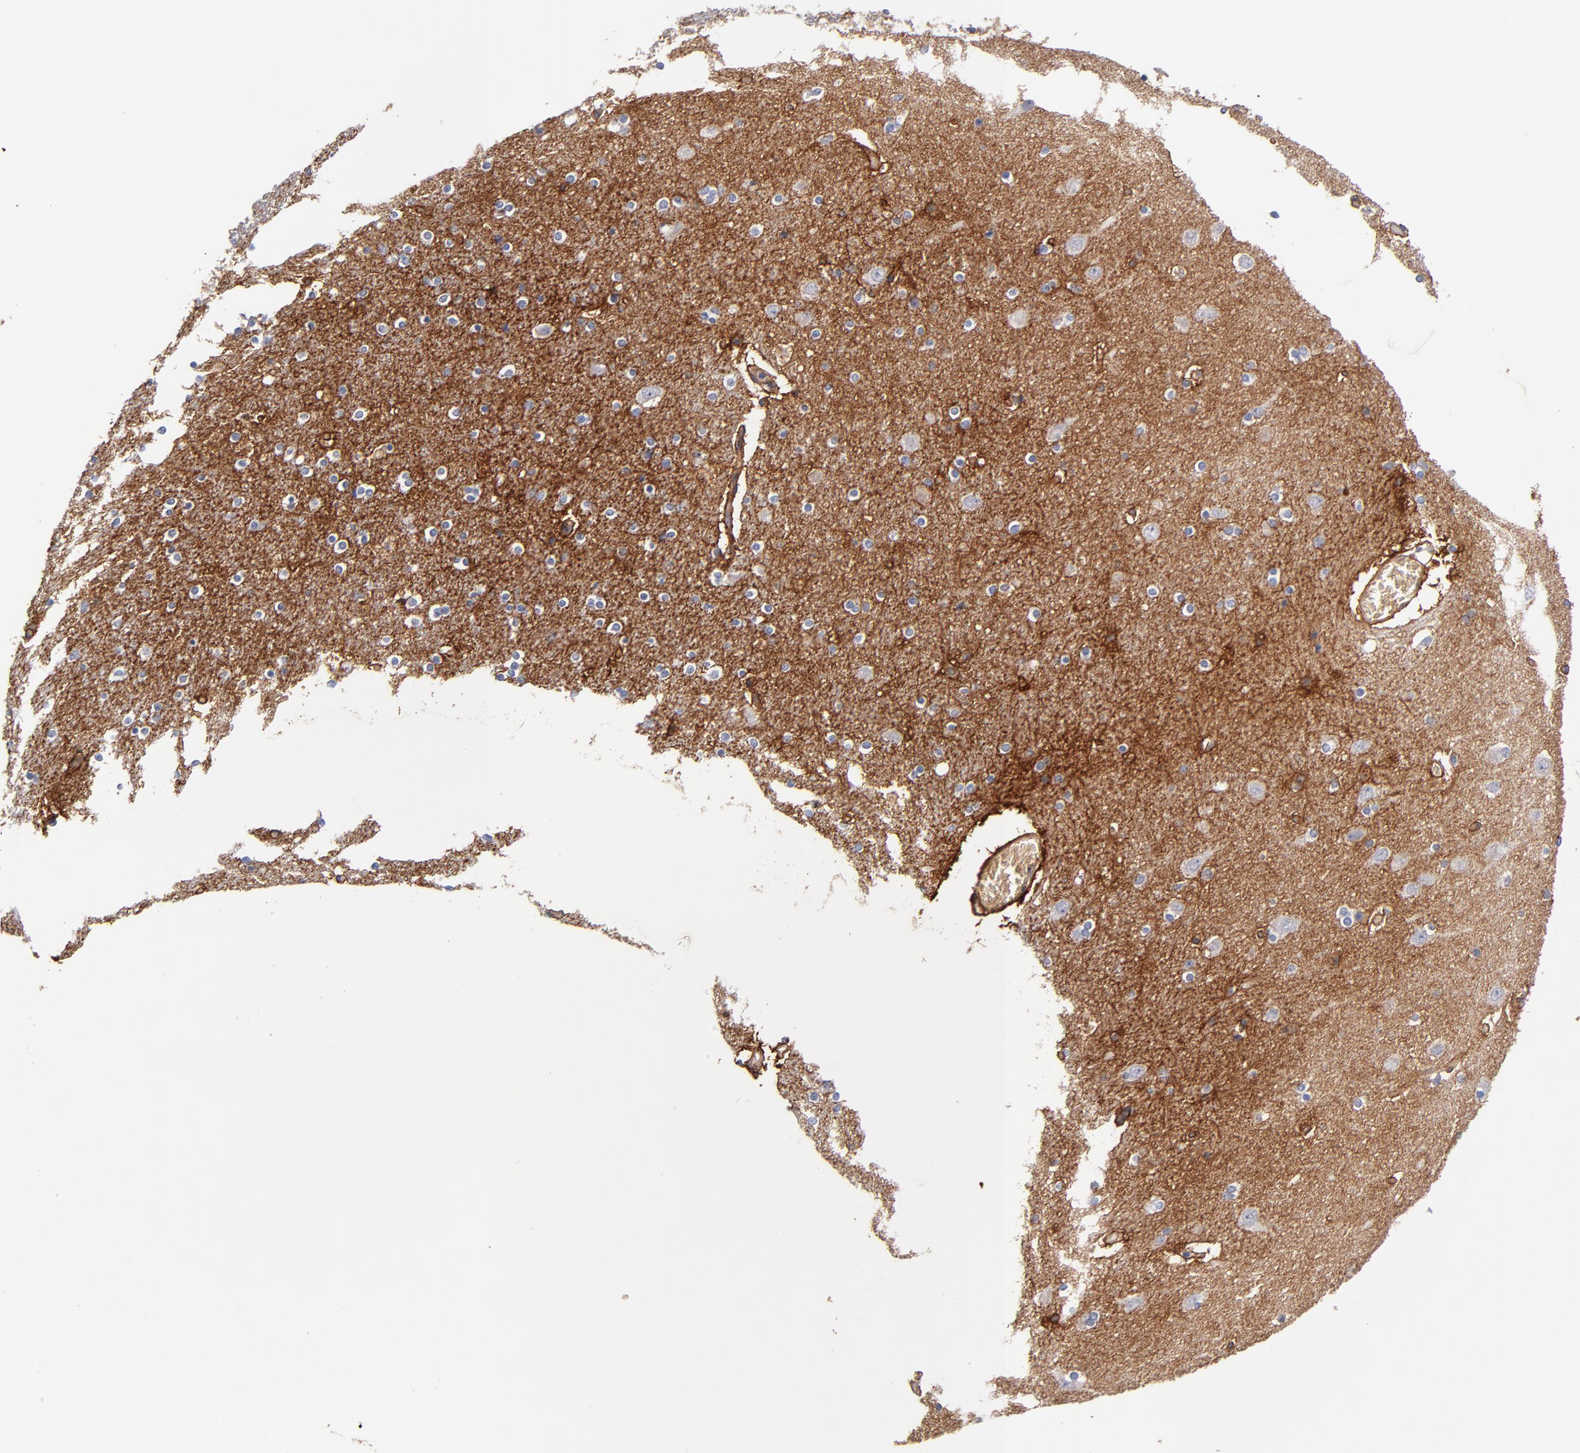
{"staining": {"intensity": "moderate", "quantity": "<25%", "location": "cytoplasmic/membranous"}, "tissue": "caudate", "cell_type": "Glial cells", "image_type": "normal", "snomed": [{"axis": "morphology", "description": "Normal tissue, NOS"}, {"axis": "topography", "description": "Lateral ventricle wall"}], "caption": "This is a micrograph of IHC staining of benign caudate, which shows moderate staining in the cytoplasmic/membranous of glial cells.", "gene": "PLSCR4", "patient": {"sex": "female", "age": 54}}